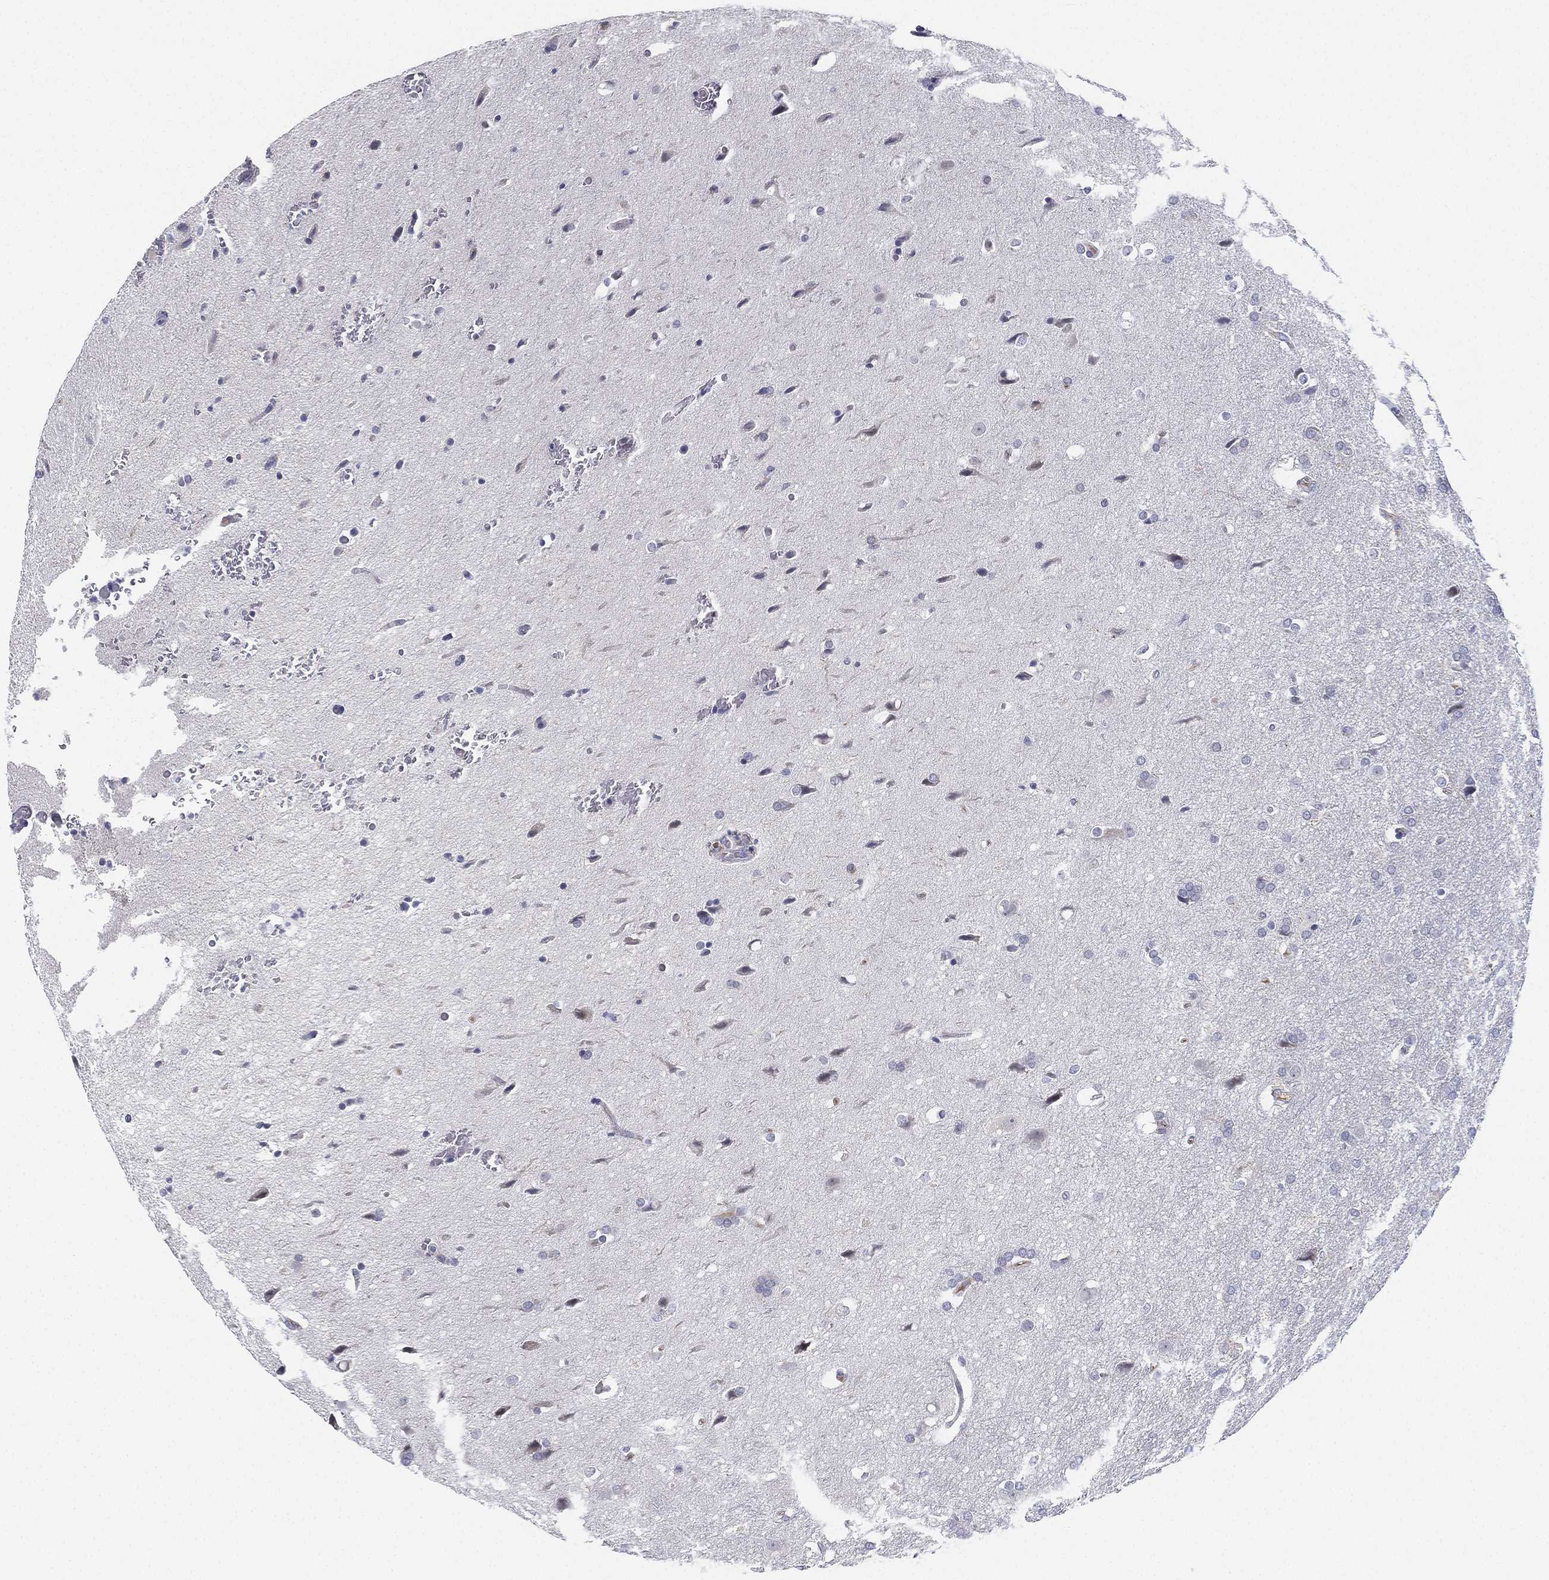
{"staining": {"intensity": "weak", "quantity": "<25%", "location": "cytoplasmic/membranous"}, "tissue": "glioma", "cell_type": "Tumor cells", "image_type": "cancer", "snomed": [{"axis": "morphology", "description": "Glioma, malignant, Low grade"}, {"axis": "topography", "description": "Brain"}], "caption": "Immunohistochemistry (IHC) of human malignant glioma (low-grade) demonstrates no staining in tumor cells. (DAB (3,3'-diaminobenzidine) IHC visualized using brightfield microscopy, high magnification).", "gene": "MLF1", "patient": {"sex": "female", "age": 32}}